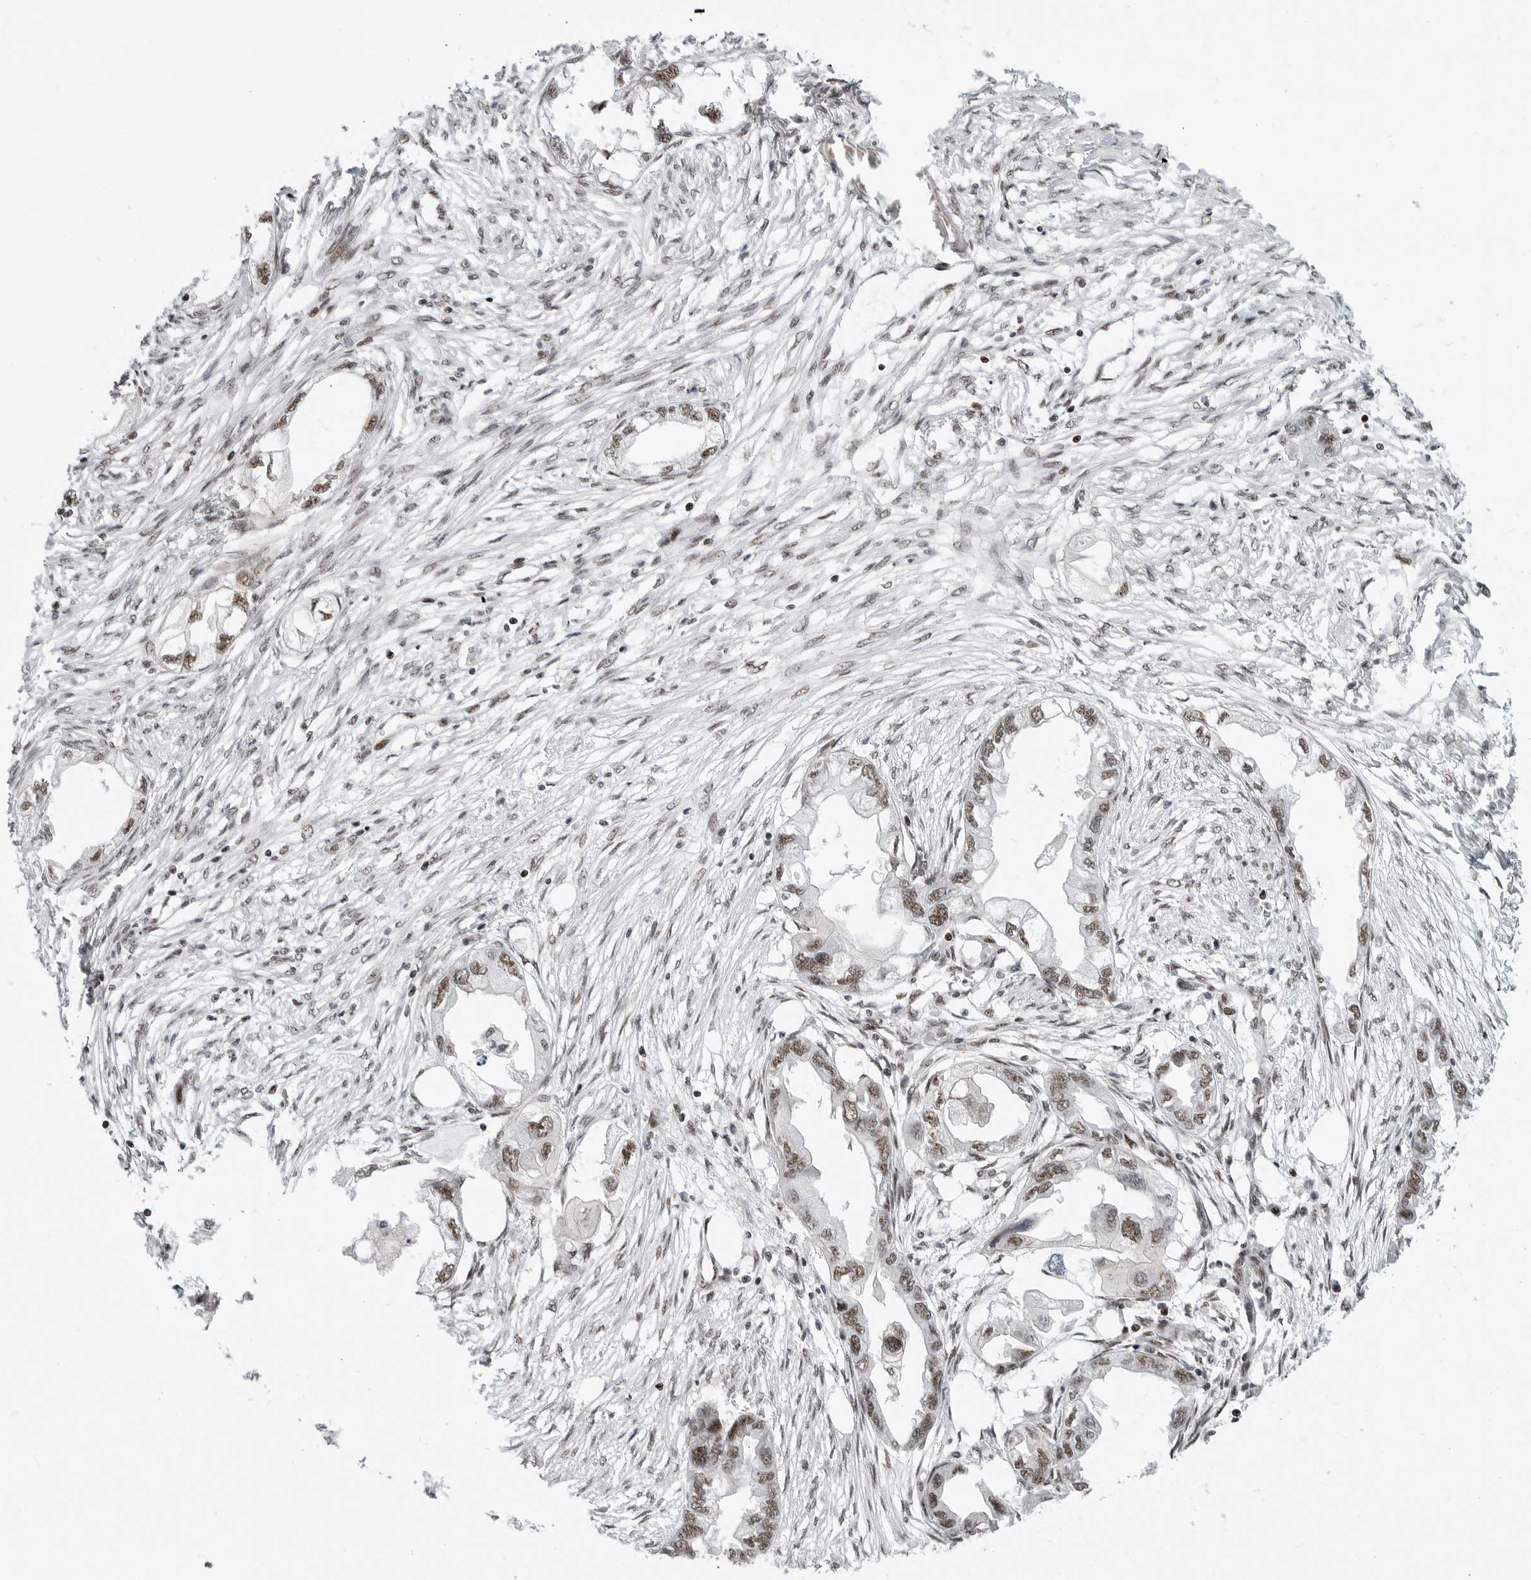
{"staining": {"intensity": "moderate", "quantity": ">75%", "location": "nuclear"}, "tissue": "endometrial cancer", "cell_type": "Tumor cells", "image_type": "cancer", "snomed": [{"axis": "morphology", "description": "Adenocarcinoma, NOS"}, {"axis": "morphology", "description": "Adenocarcinoma, metastatic, NOS"}, {"axis": "topography", "description": "Adipose tissue"}, {"axis": "topography", "description": "Endometrium"}], "caption": "Immunohistochemistry (IHC) of human metastatic adenocarcinoma (endometrial) shows medium levels of moderate nuclear positivity in approximately >75% of tumor cells.", "gene": "GPATCH2", "patient": {"sex": "female", "age": 67}}